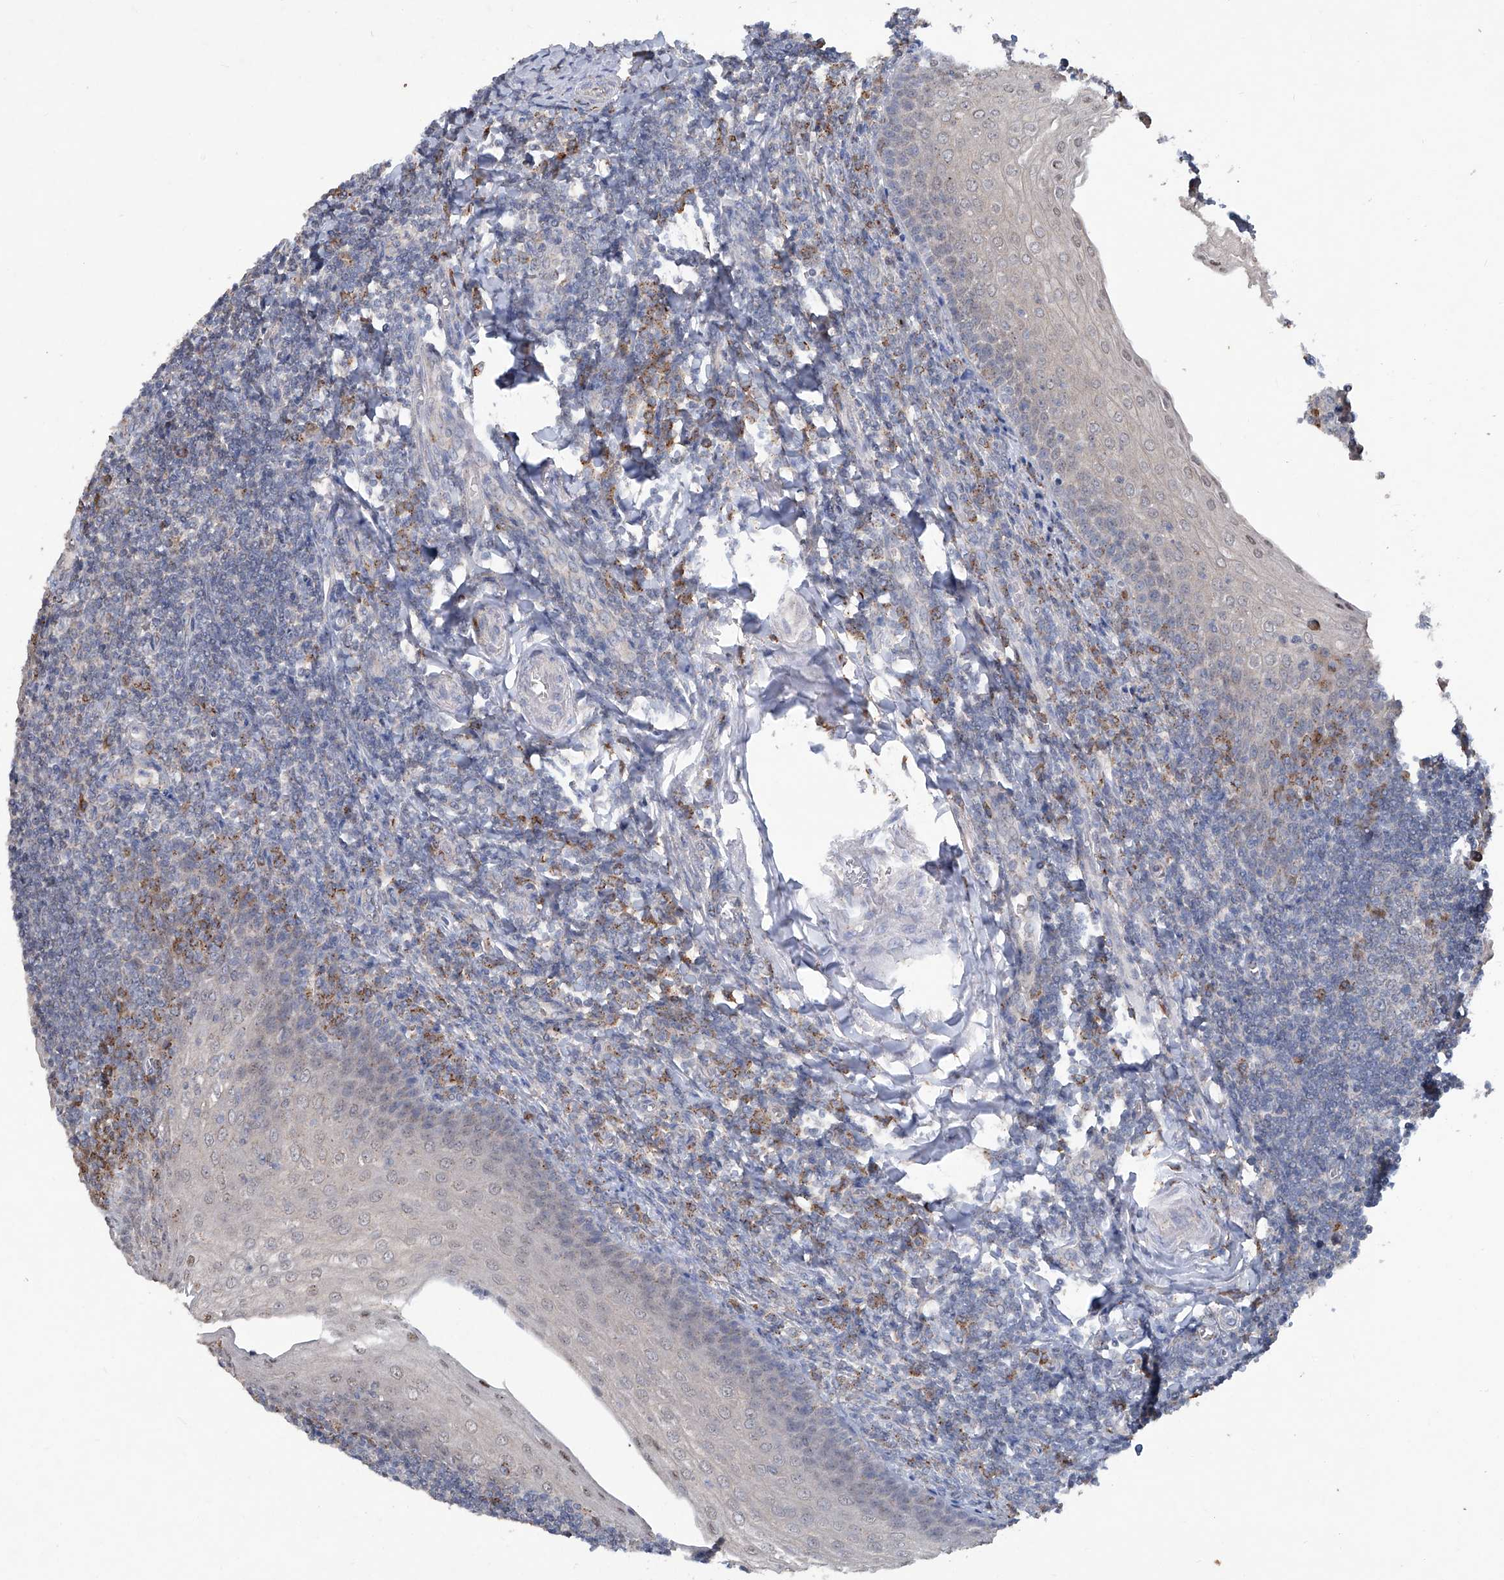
{"staining": {"intensity": "negative", "quantity": "none", "location": "none"}, "tissue": "tonsil", "cell_type": "Germinal center cells", "image_type": "normal", "snomed": [{"axis": "morphology", "description": "Normal tissue, NOS"}, {"axis": "topography", "description": "Tonsil"}], "caption": "High power microscopy photomicrograph of an IHC micrograph of benign tonsil, revealing no significant expression in germinal center cells.", "gene": "PCSK5", "patient": {"sex": "male", "age": 27}}